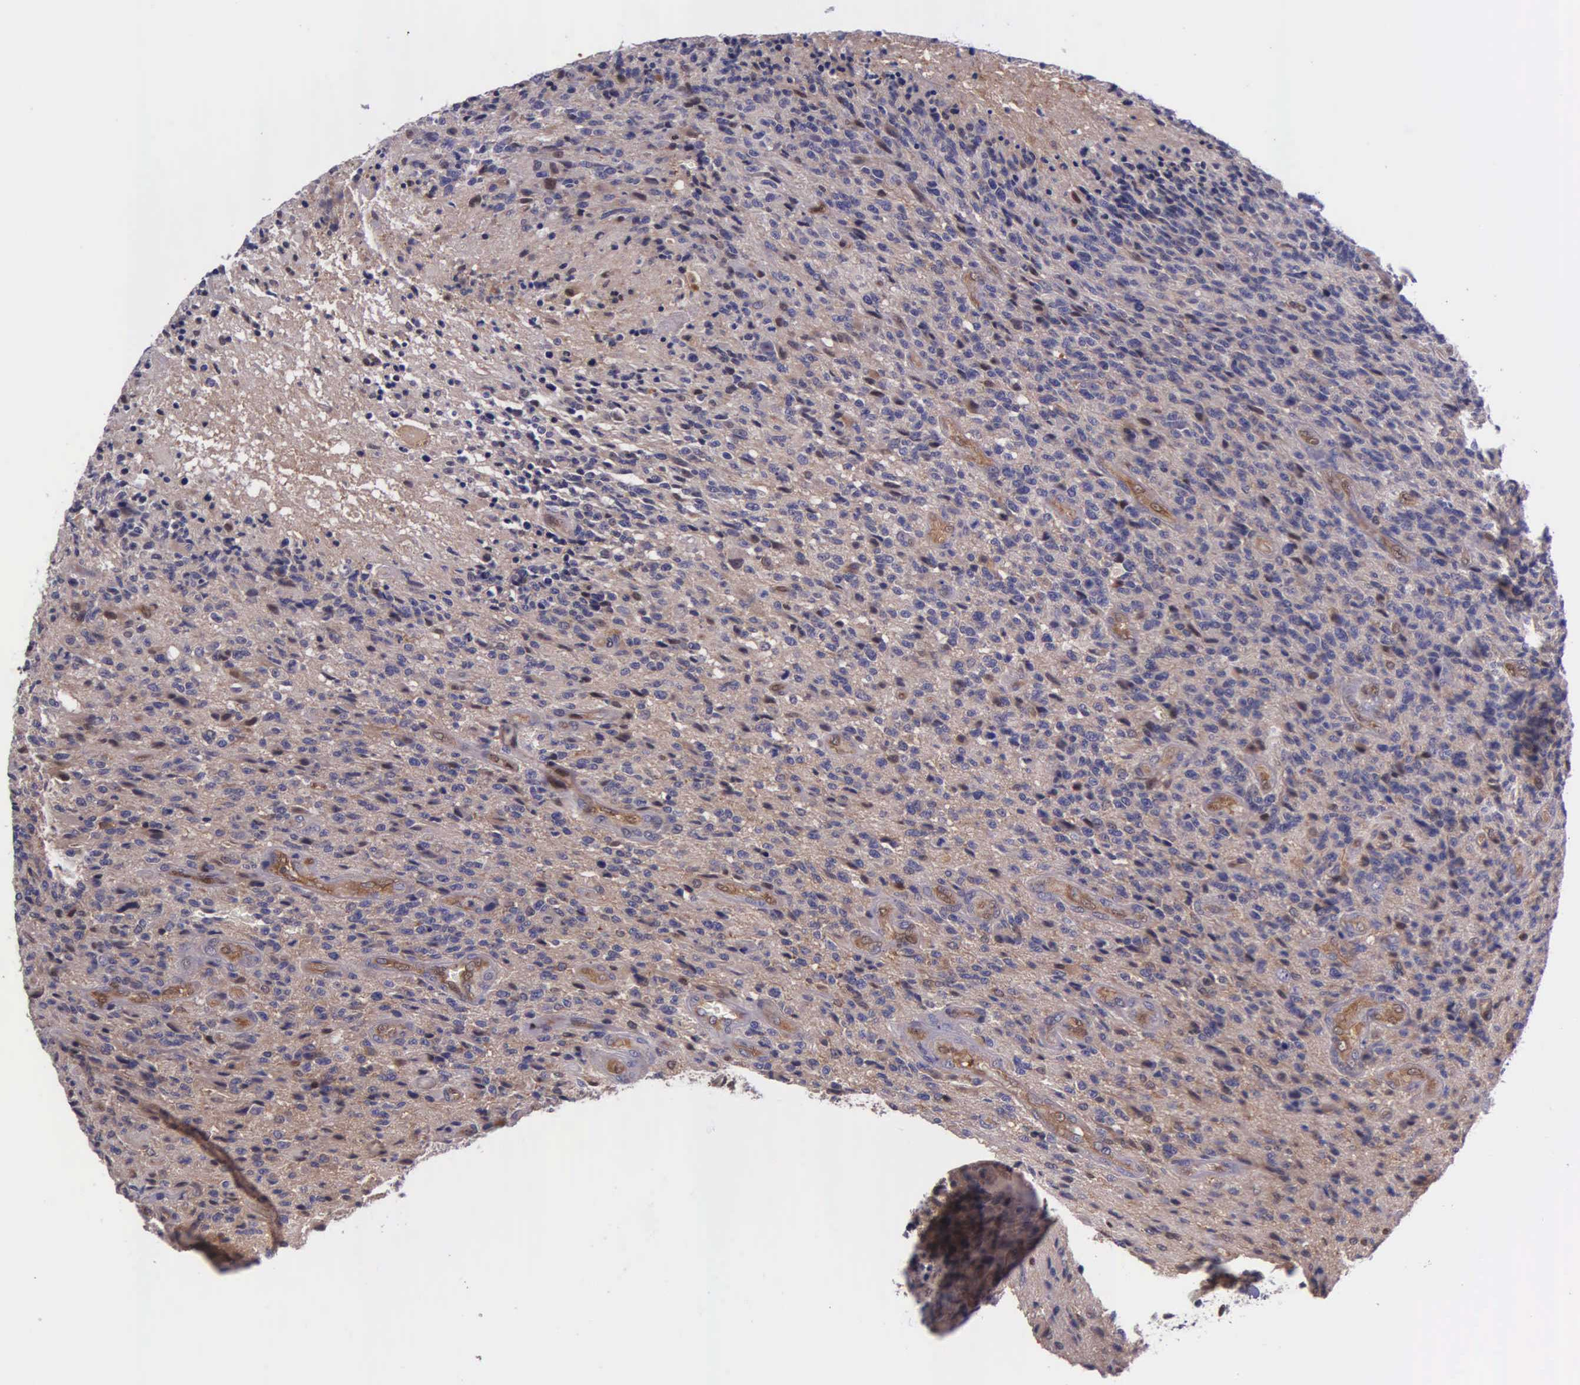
{"staining": {"intensity": "weak", "quantity": ">75%", "location": "cytoplasmic/membranous"}, "tissue": "glioma", "cell_type": "Tumor cells", "image_type": "cancer", "snomed": [{"axis": "morphology", "description": "Glioma, malignant, High grade"}, {"axis": "topography", "description": "Brain"}], "caption": "A high-resolution histopathology image shows IHC staining of malignant glioma (high-grade), which exhibits weak cytoplasmic/membranous staining in approximately >75% of tumor cells. Nuclei are stained in blue.", "gene": "GMPR2", "patient": {"sex": "male", "age": 36}}